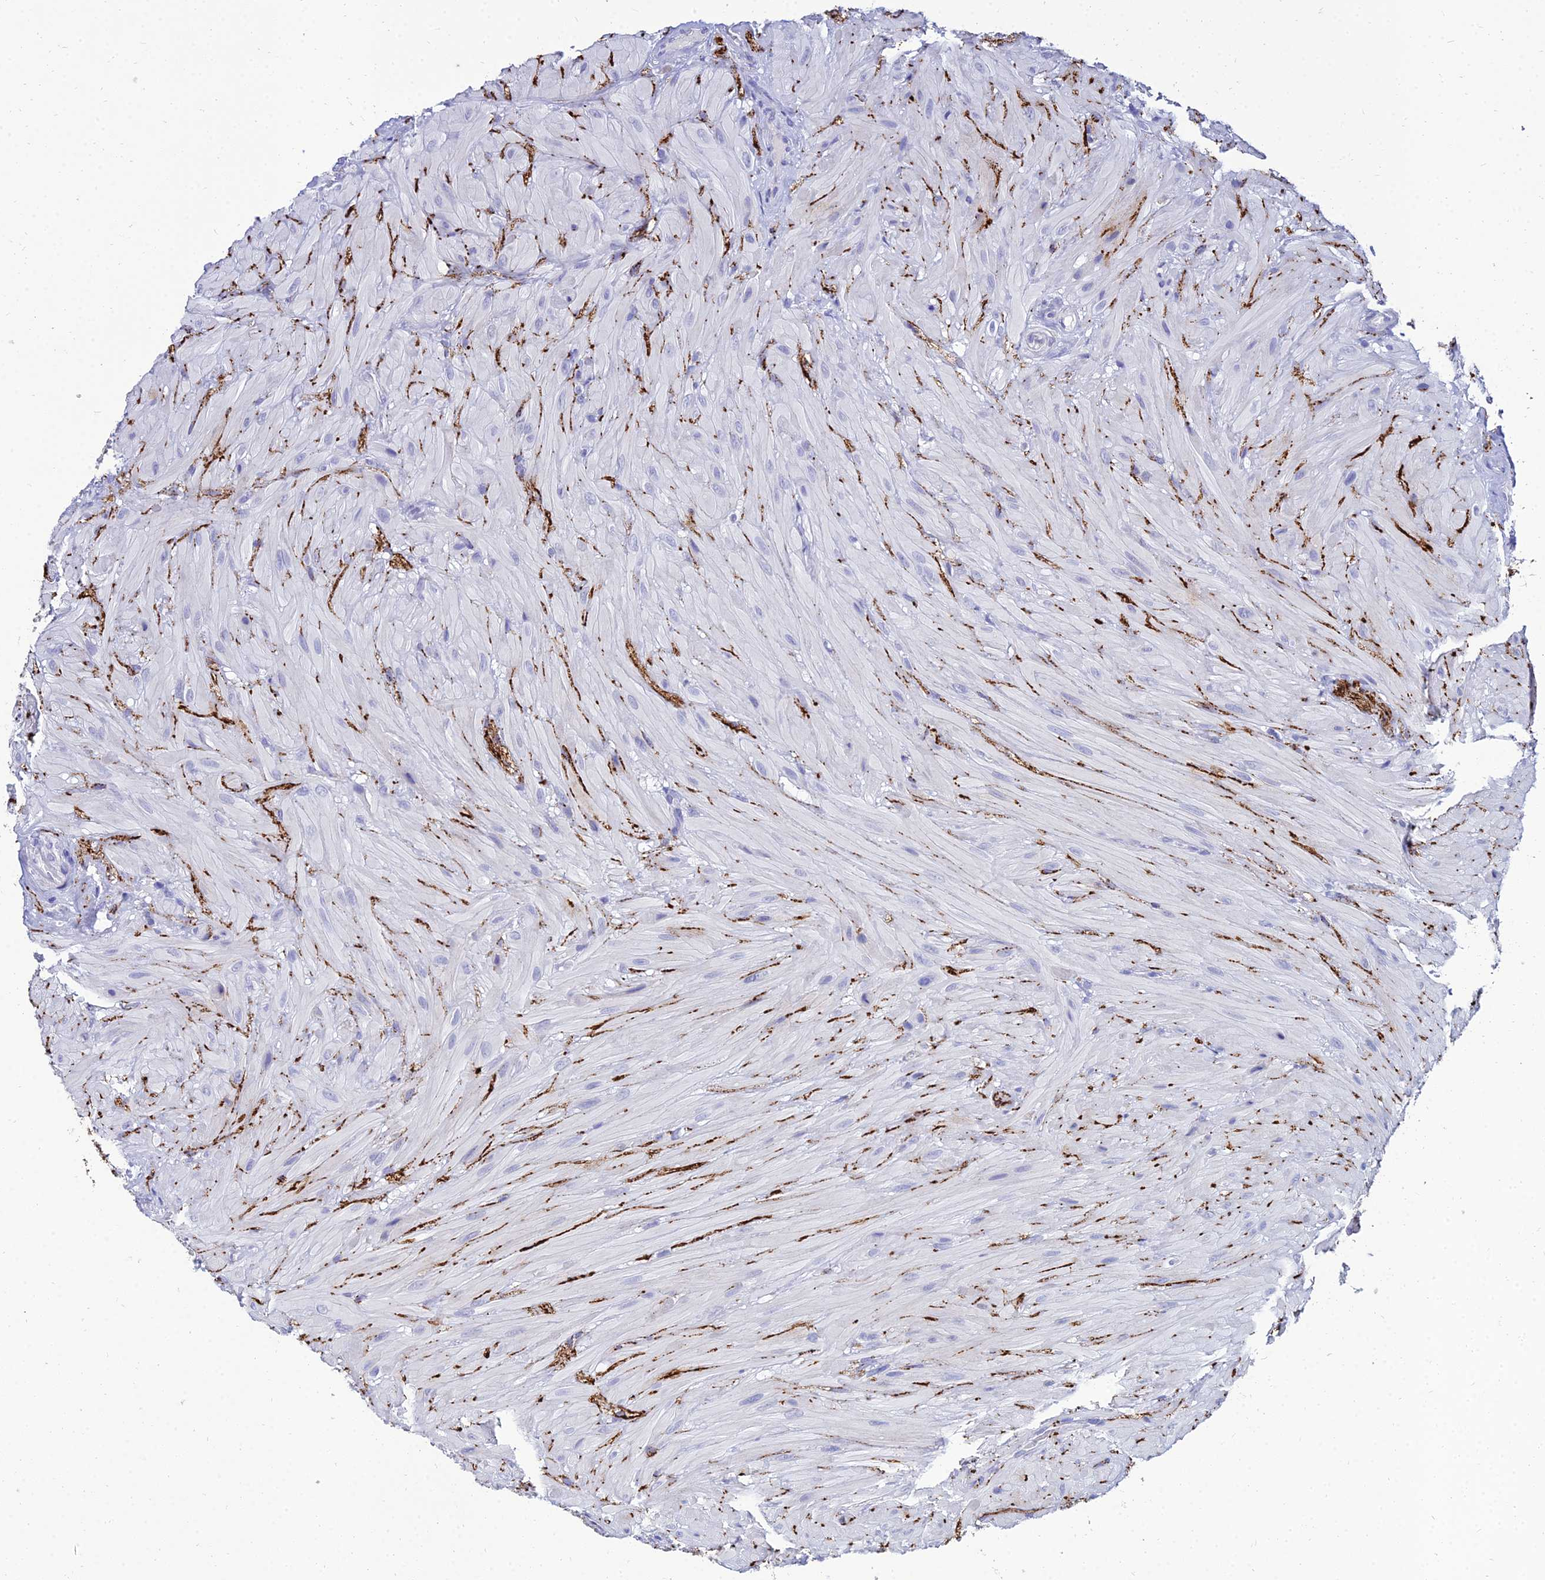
{"staining": {"intensity": "negative", "quantity": "none", "location": "none"}, "tissue": "seminal vesicle", "cell_type": "Glandular cells", "image_type": "normal", "snomed": [{"axis": "morphology", "description": "Normal tissue, NOS"}, {"axis": "topography", "description": "Seminal veicle"}, {"axis": "topography", "description": "Peripheral nerve tissue"}], "caption": "Immunohistochemistry histopathology image of normal seminal vesicle: seminal vesicle stained with DAB exhibits no significant protein staining in glandular cells.", "gene": "NPY", "patient": {"sex": "male", "age": 67}}